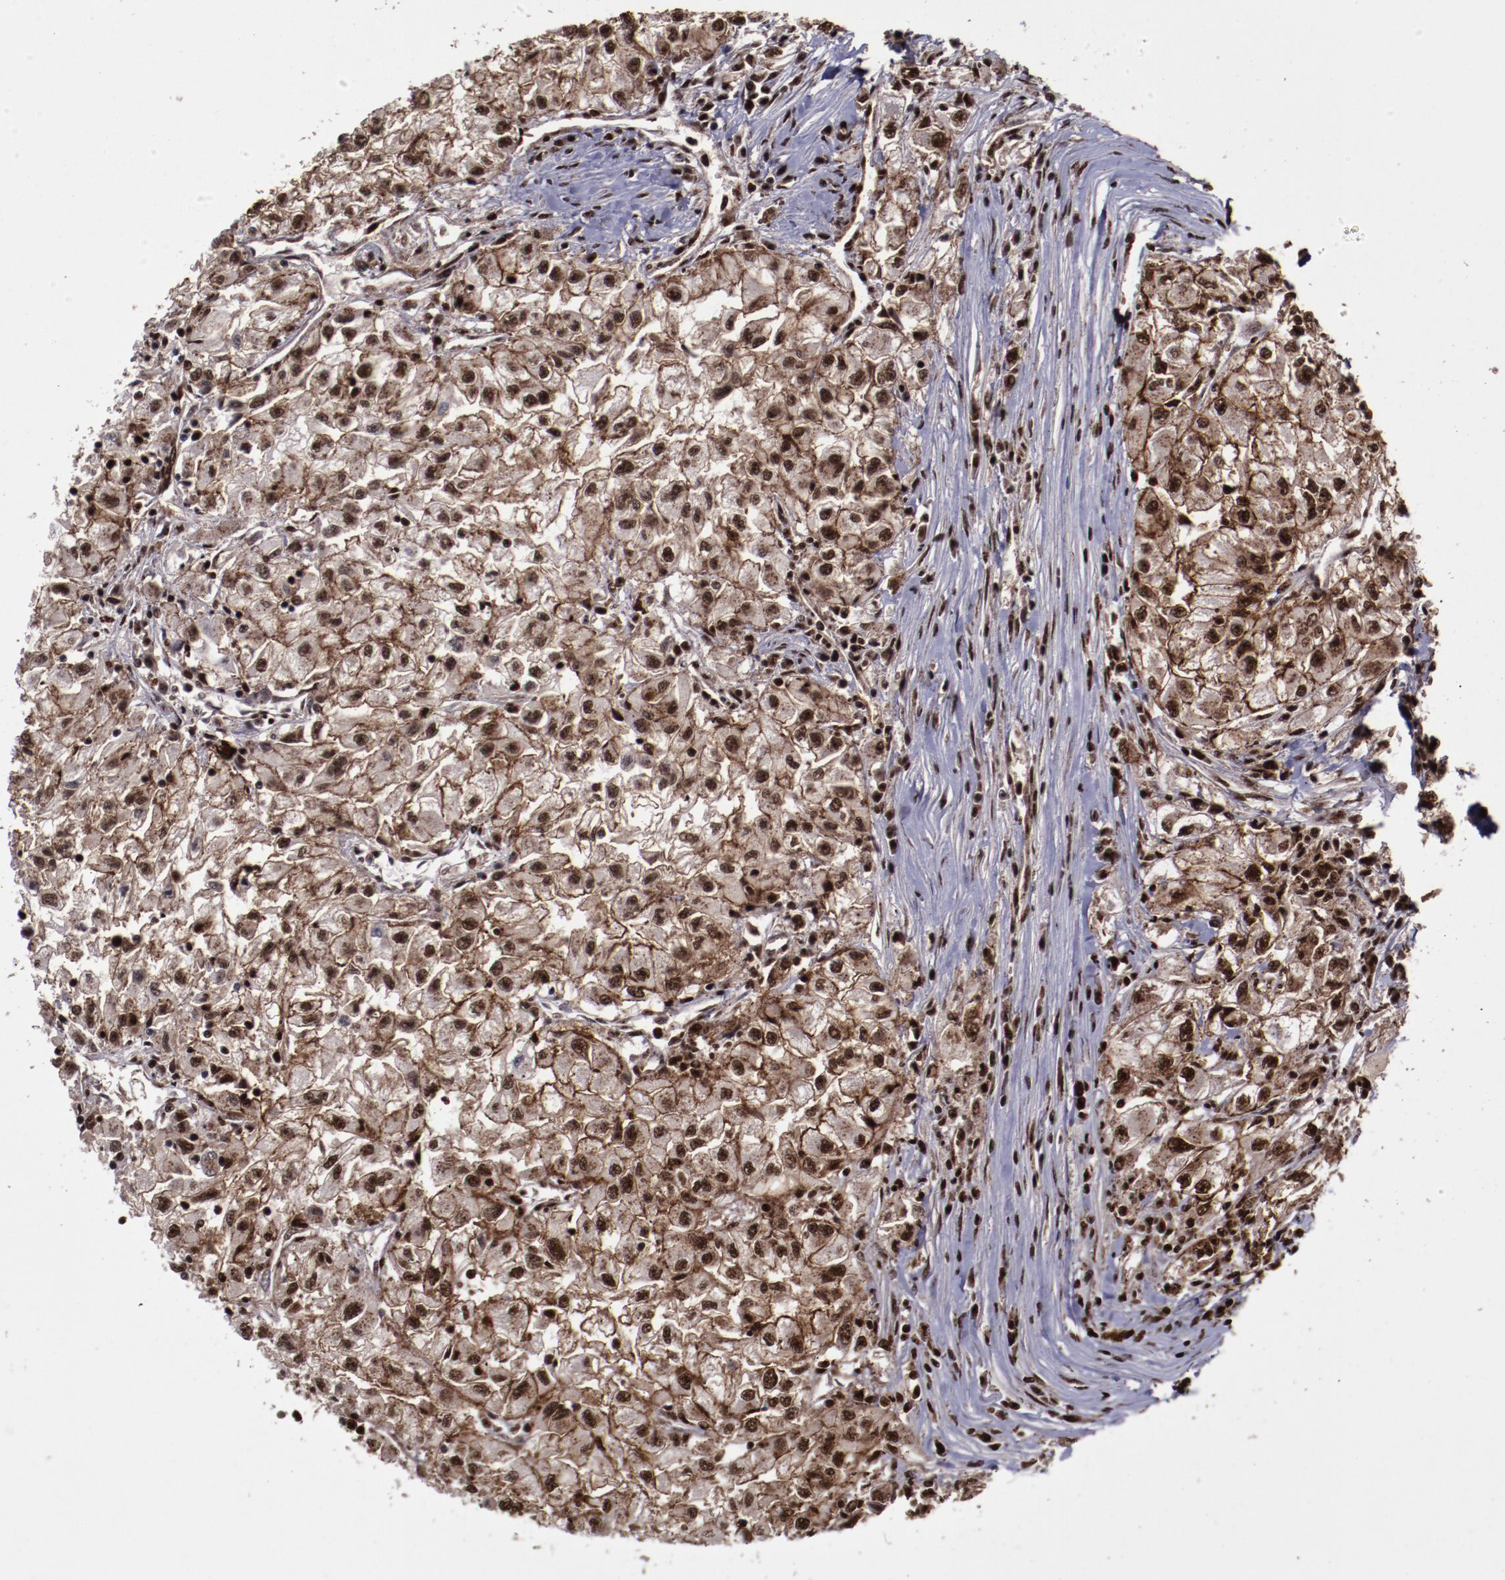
{"staining": {"intensity": "moderate", "quantity": ">75%", "location": "cytoplasmic/membranous,nuclear"}, "tissue": "renal cancer", "cell_type": "Tumor cells", "image_type": "cancer", "snomed": [{"axis": "morphology", "description": "Adenocarcinoma, NOS"}, {"axis": "topography", "description": "Kidney"}], "caption": "An image of renal cancer stained for a protein shows moderate cytoplasmic/membranous and nuclear brown staining in tumor cells.", "gene": "SNW1", "patient": {"sex": "male", "age": 59}}